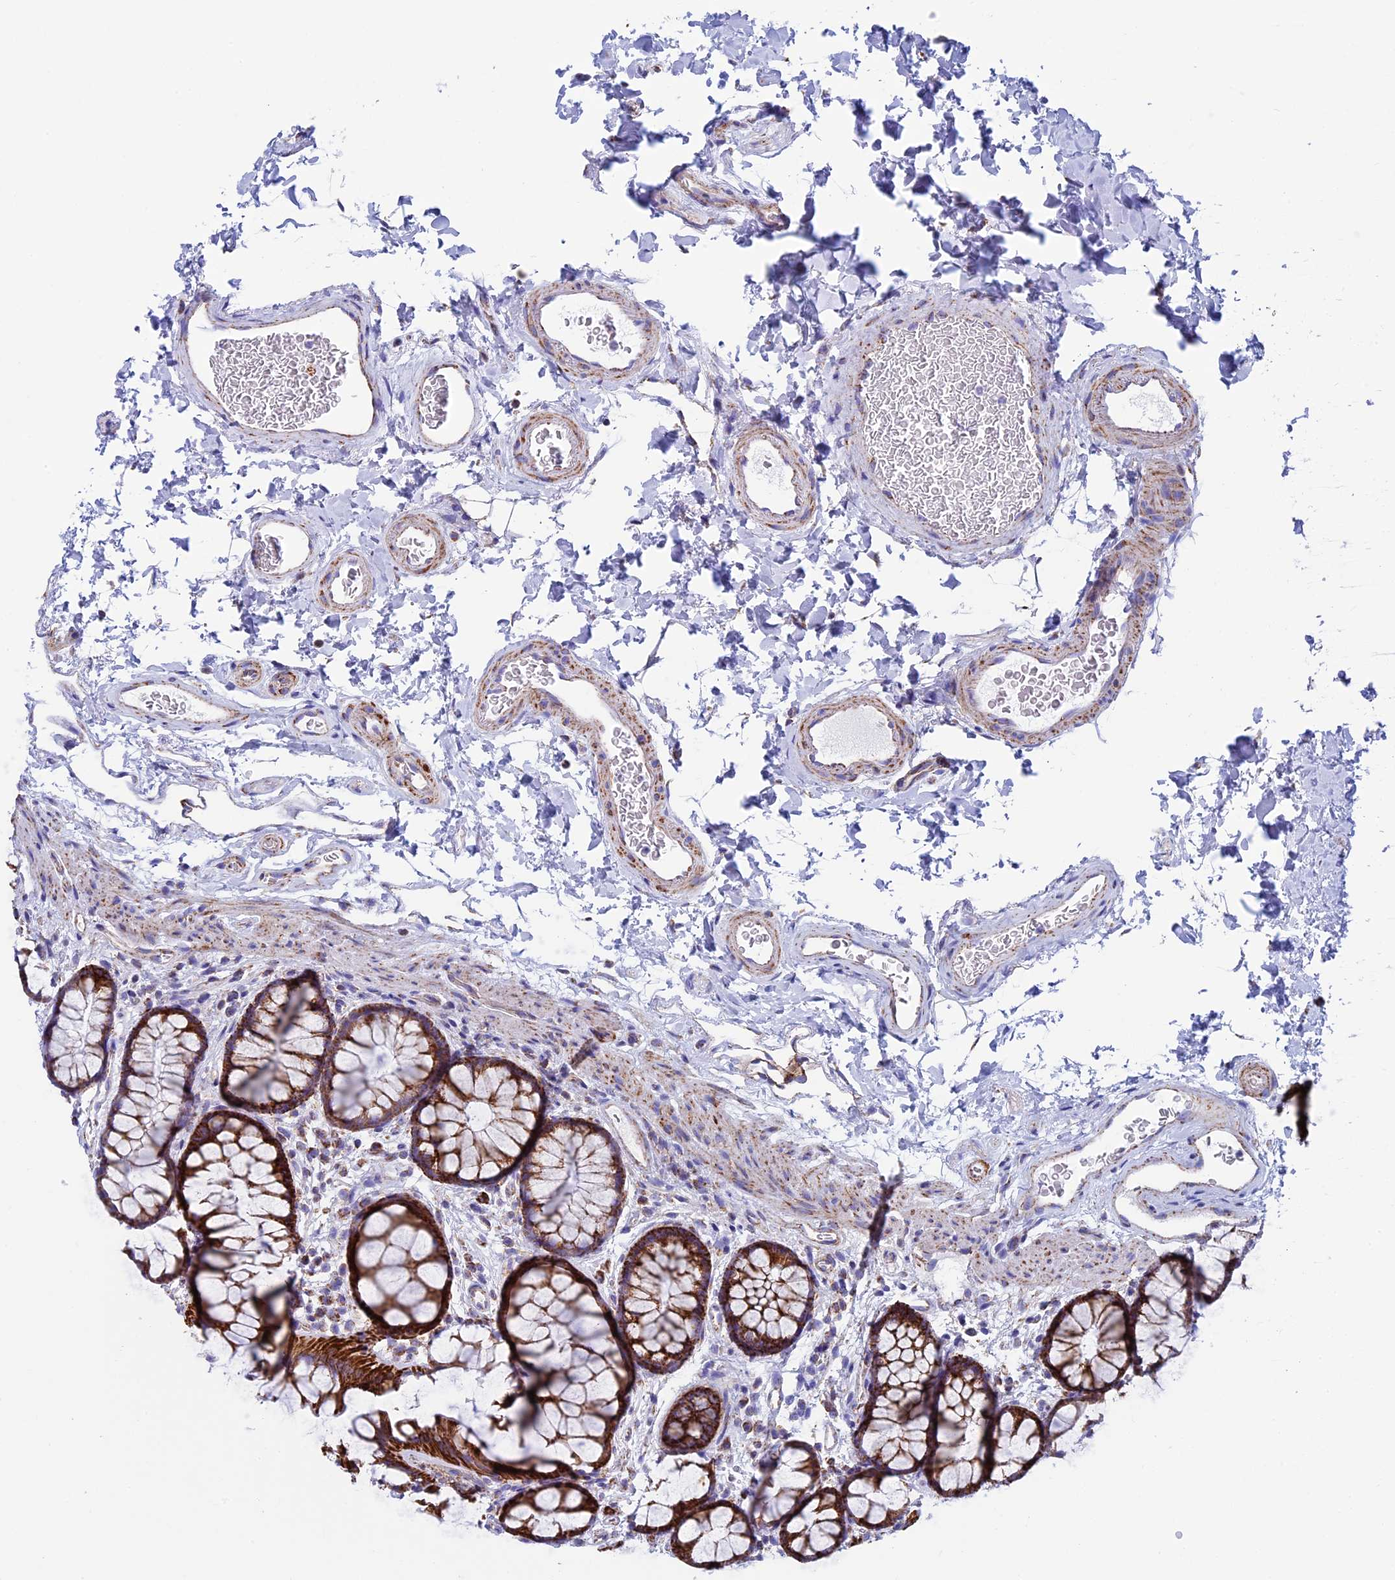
{"staining": {"intensity": "strong", "quantity": ">75%", "location": "cytoplasmic/membranous"}, "tissue": "colon", "cell_type": "Endothelial cells", "image_type": "normal", "snomed": [{"axis": "morphology", "description": "Normal tissue, NOS"}, {"axis": "topography", "description": "Colon"}], "caption": "Protein staining by immunohistochemistry exhibits strong cytoplasmic/membranous expression in about >75% of endothelial cells in unremarkable colon.", "gene": "UQCRFS1", "patient": {"sex": "female", "age": 82}}